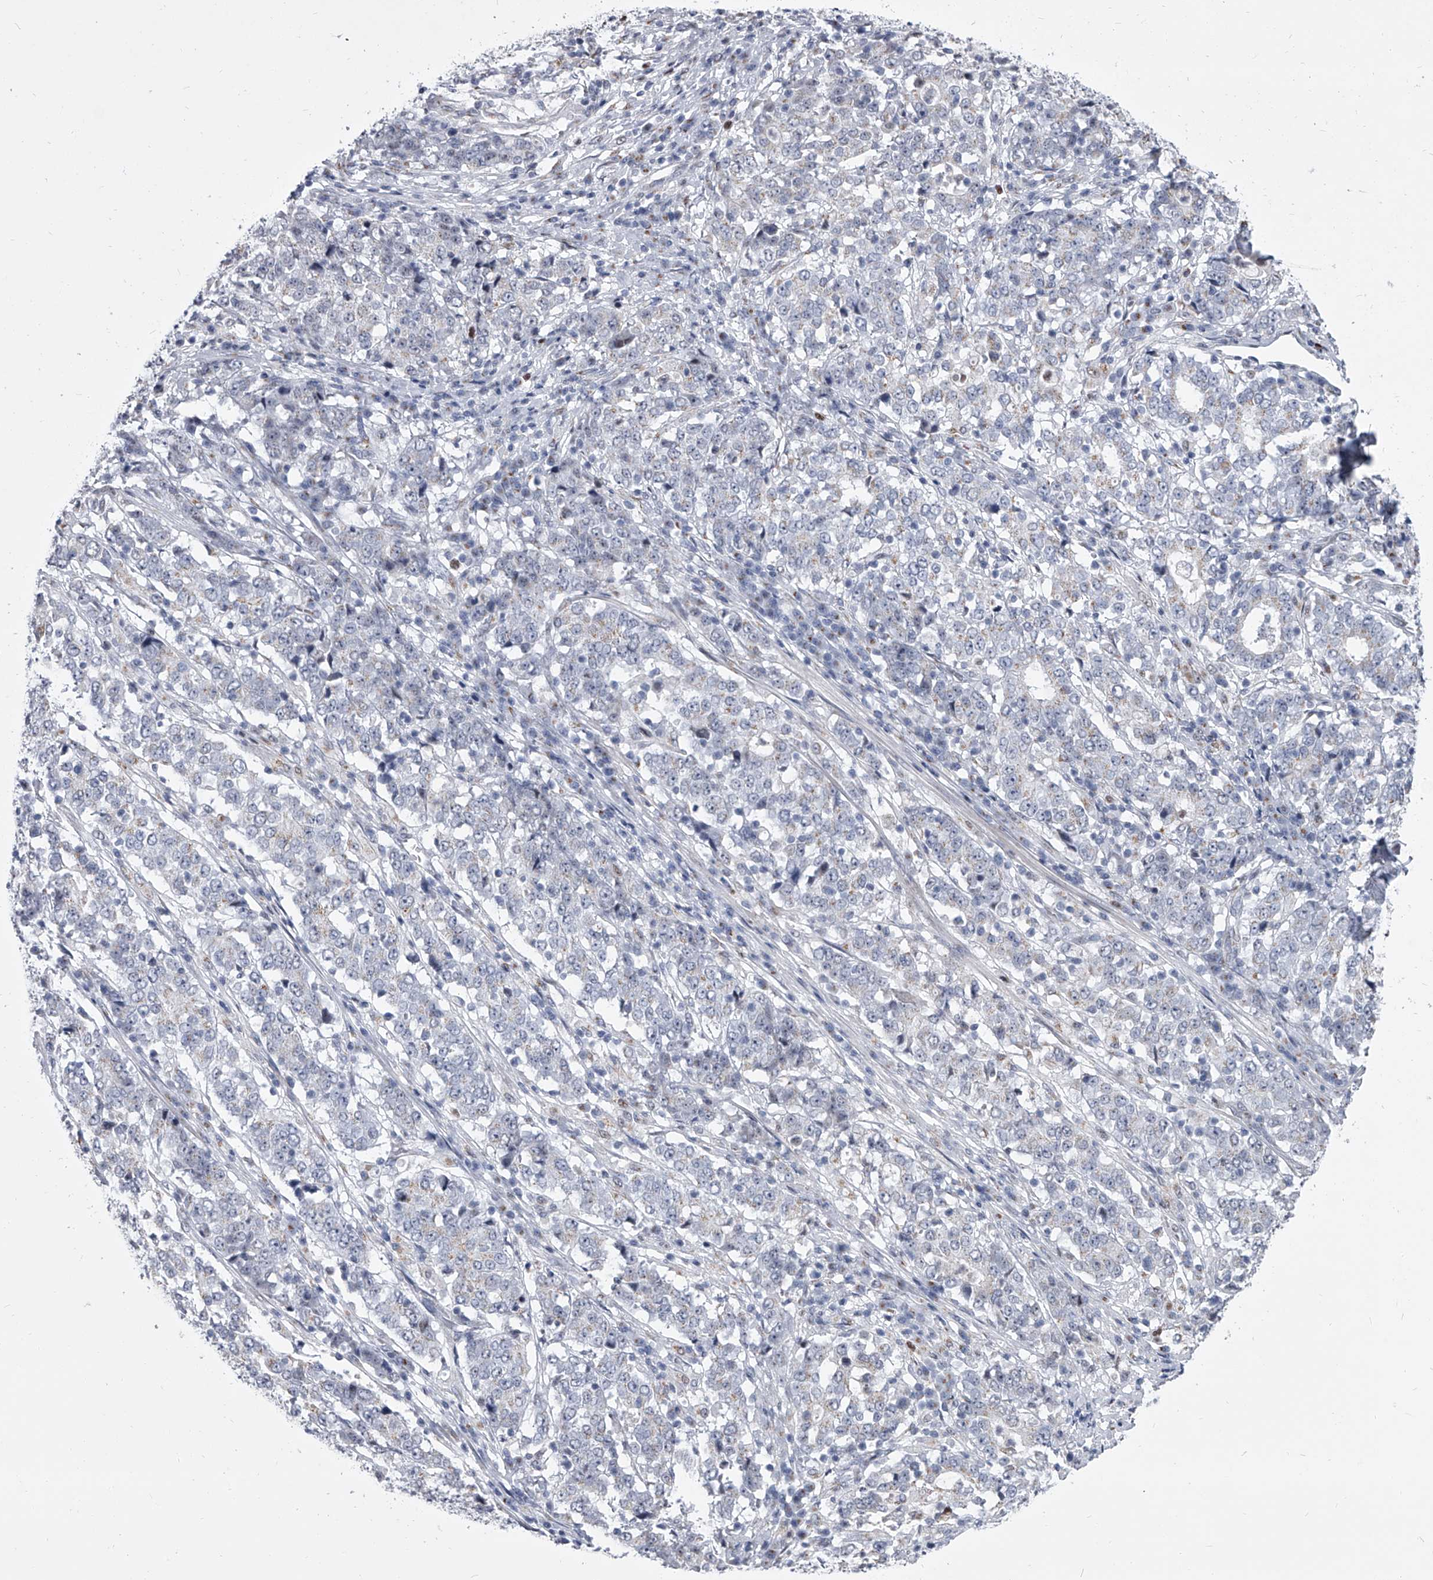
{"staining": {"intensity": "negative", "quantity": "none", "location": "none"}, "tissue": "stomach cancer", "cell_type": "Tumor cells", "image_type": "cancer", "snomed": [{"axis": "morphology", "description": "Adenocarcinoma, NOS"}, {"axis": "topography", "description": "Stomach"}], "caption": "Immunohistochemistry of human adenocarcinoma (stomach) shows no expression in tumor cells.", "gene": "EVA1C", "patient": {"sex": "male", "age": 59}}